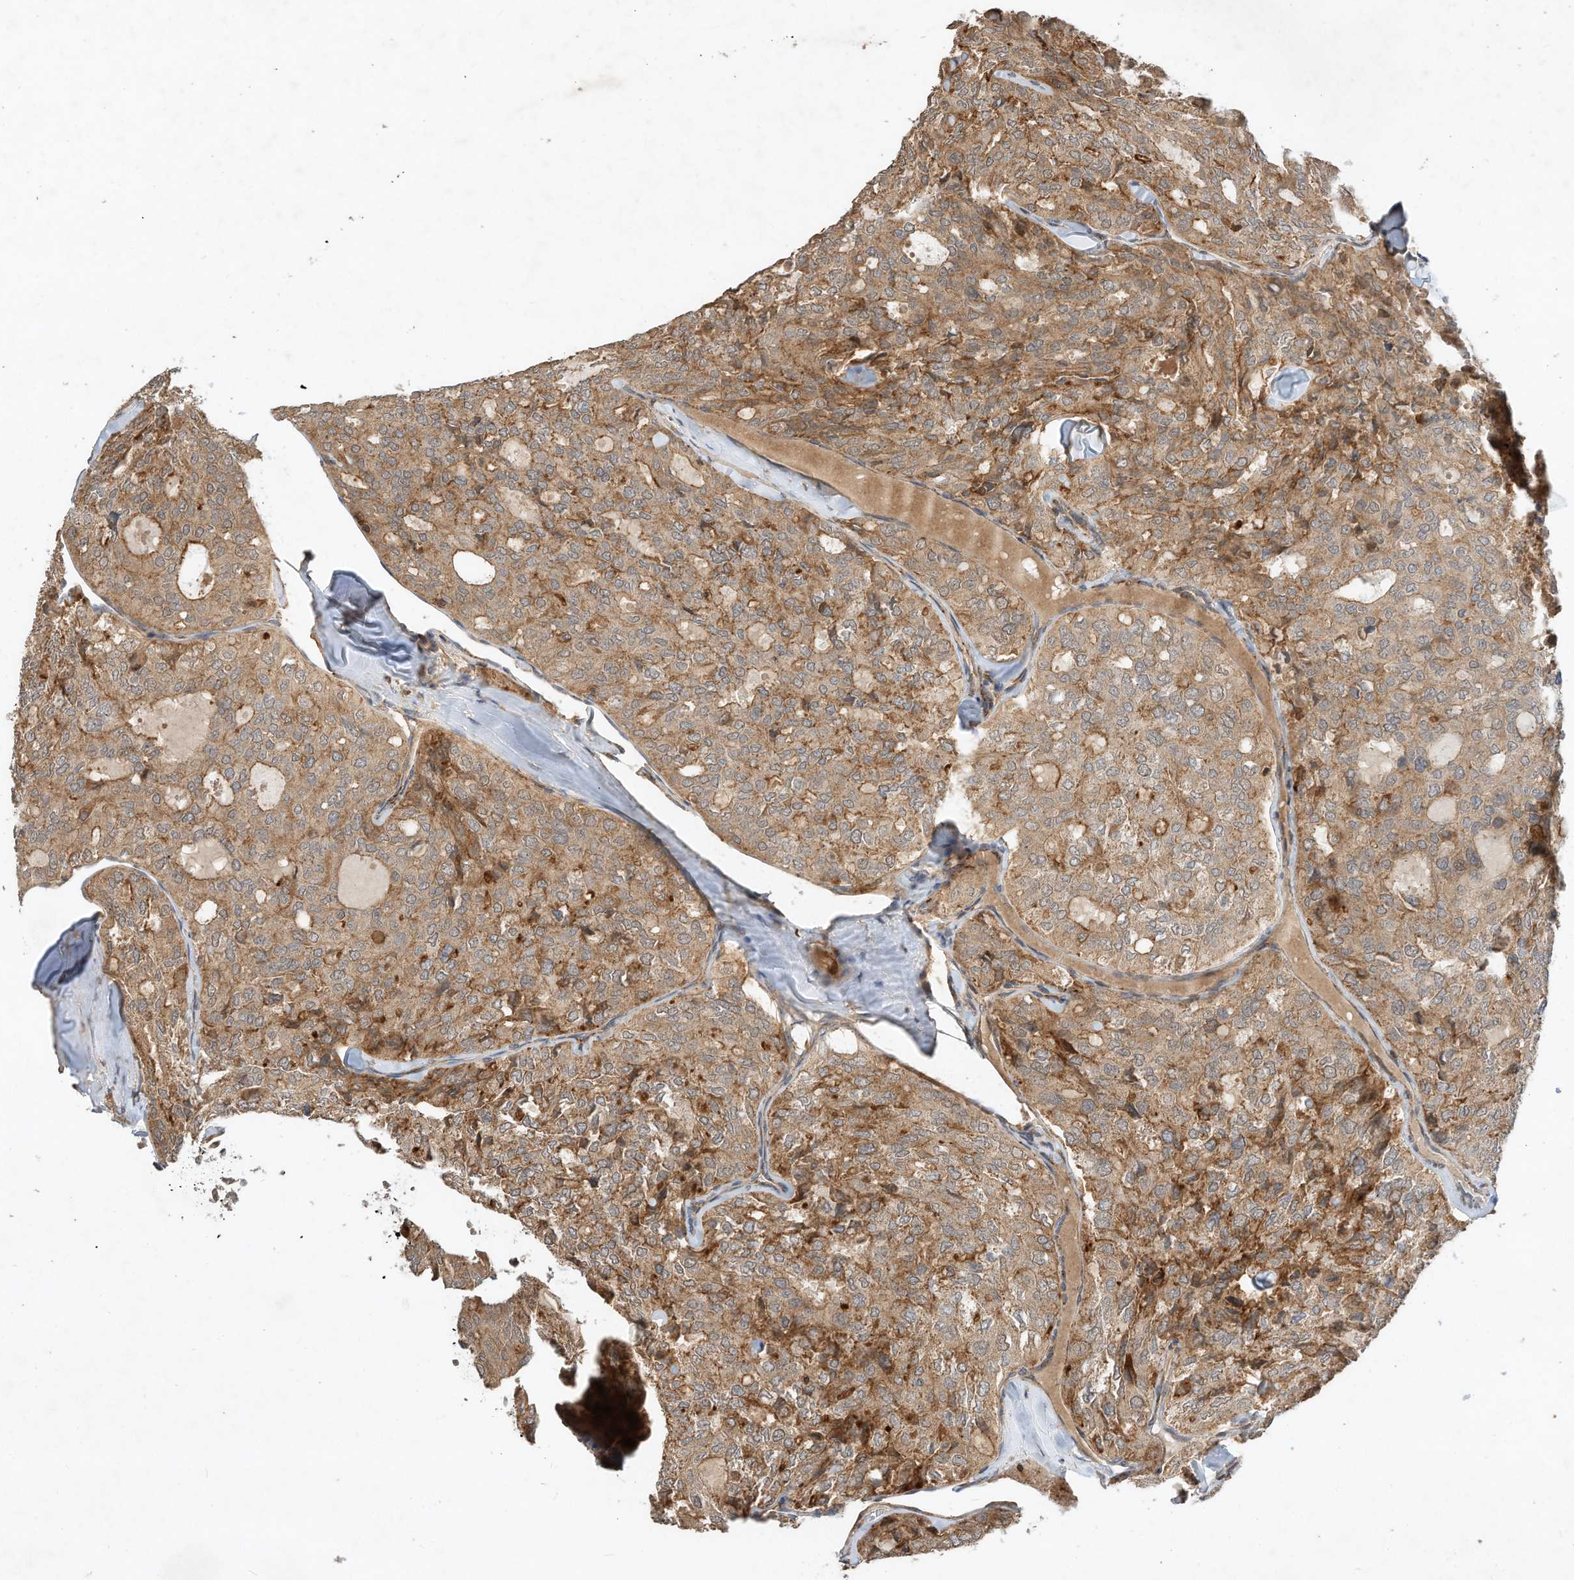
{"staining": {"intensity": "moderate", "quantity": ">75%", "location": "cytoplasmic/membranous"}, "tissue": "thyroid cancer", "cell_type": "Tumor cells", "image_type": "cancer", "snomed": [{"axis": "morphology", "description": "Follicular adenoma carcinoma, NOS"}, {"axis": "topography", "description": "Thyroid gland"}], "caption": "Approximately >75% of tumor cells in human thyroid cancer (follicular adenoma carcinoma) demonstrate moderate cytoplasmic/membranous protein expression as visualized by brown immunohistochemical staining.", "gene": "CPAMD8", "patient": {"sex": "male", "age": 75}}